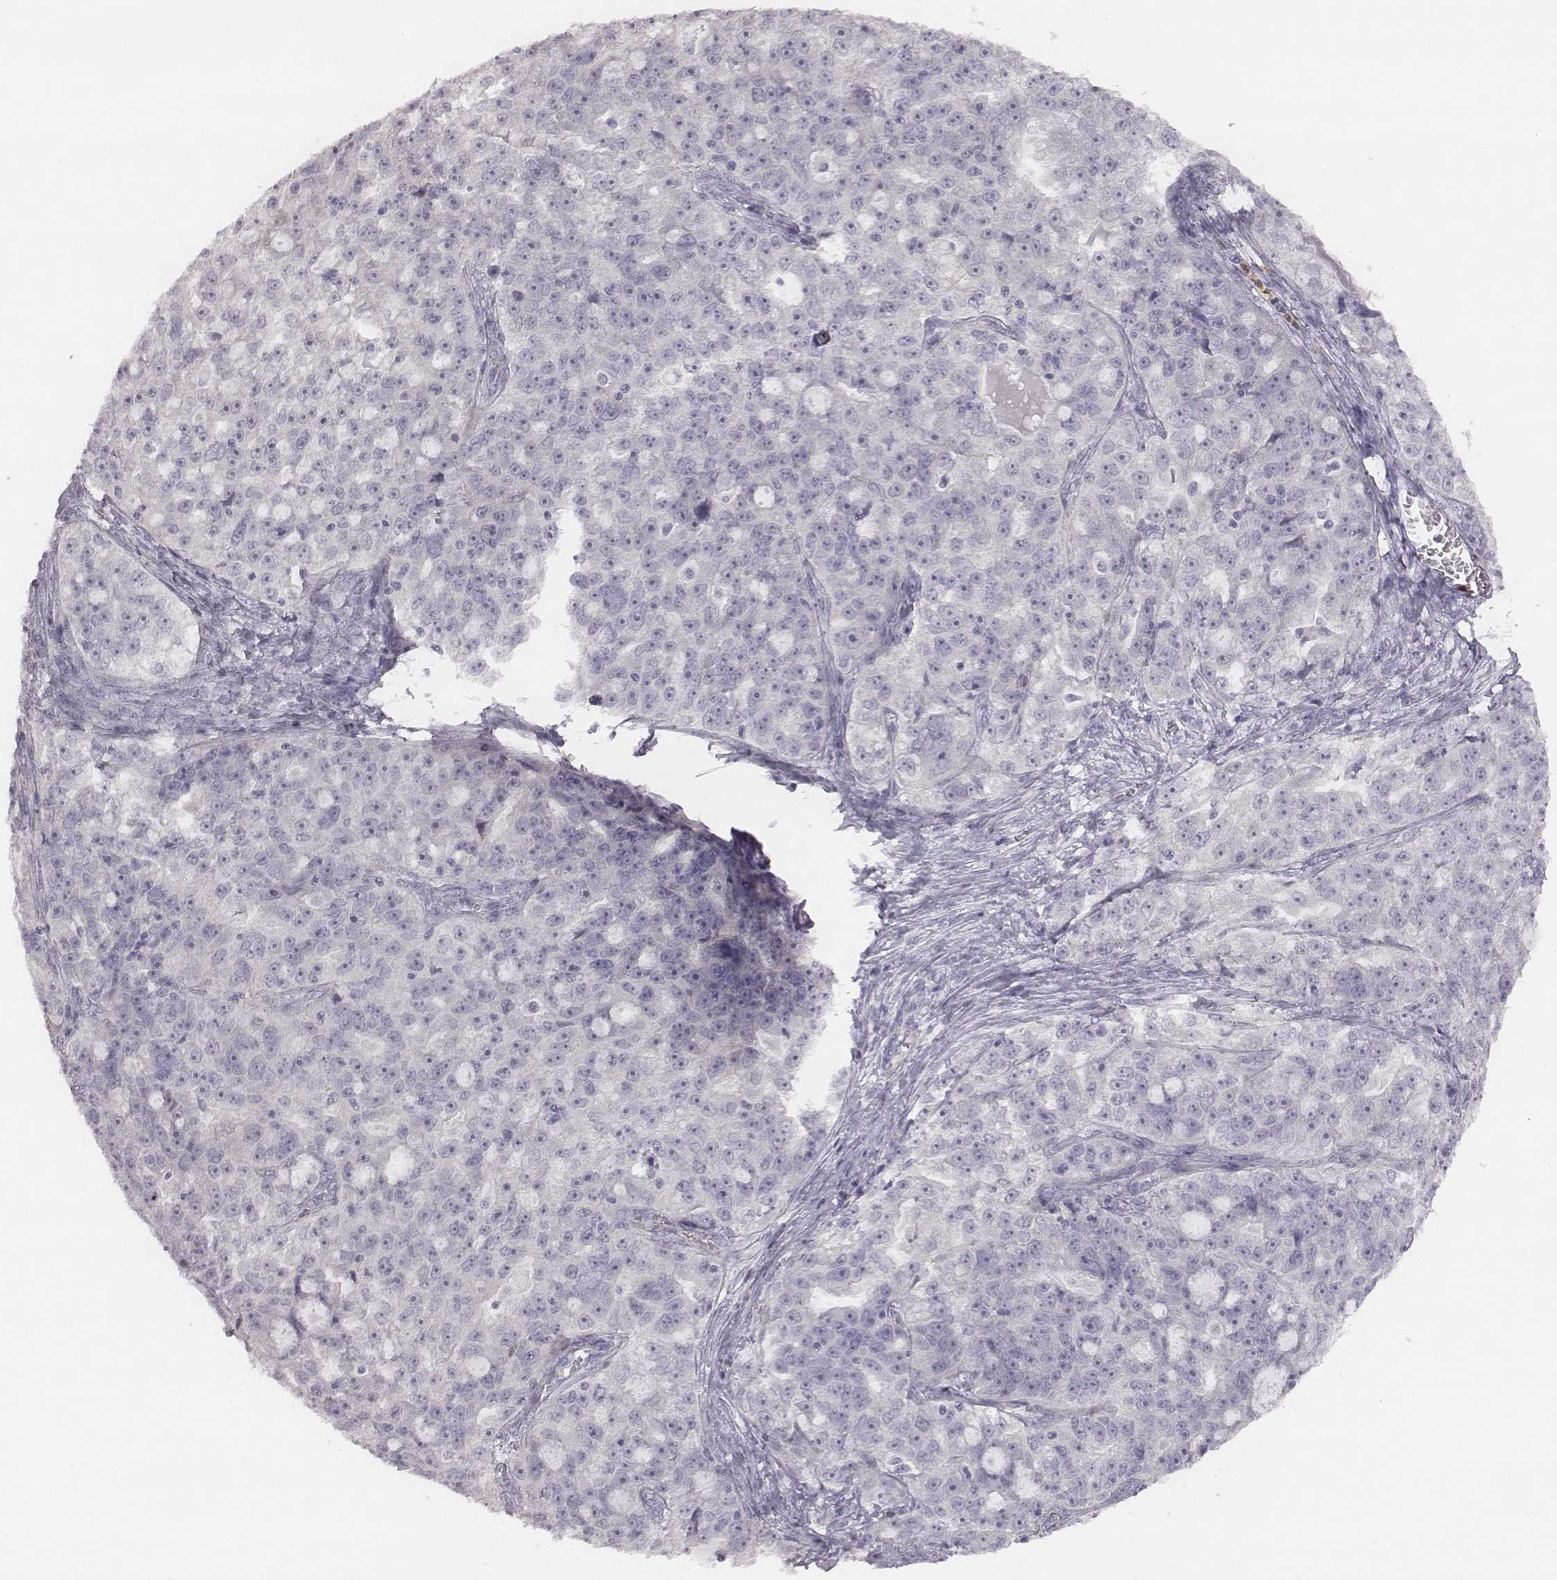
{"staining": {"intensity": "negative", "quantity": "none", "location": "none"}, "tissue": "ovarian cancer", "cell_type": "Tumor cells", "image_type": "cancer", "snomed": [{"axis": "morphology", "description": "Cystadenocarcinoma, serous, NOS"}, {"axis": "topography", "description": "Ovary"}], "caption": "Tumor cells are negative for brown protein staining in ovarian cancer (serous cystadenocarcinoma).", "gene": "KCNJ12", "patient": {"sex": "female", "age": 51}}